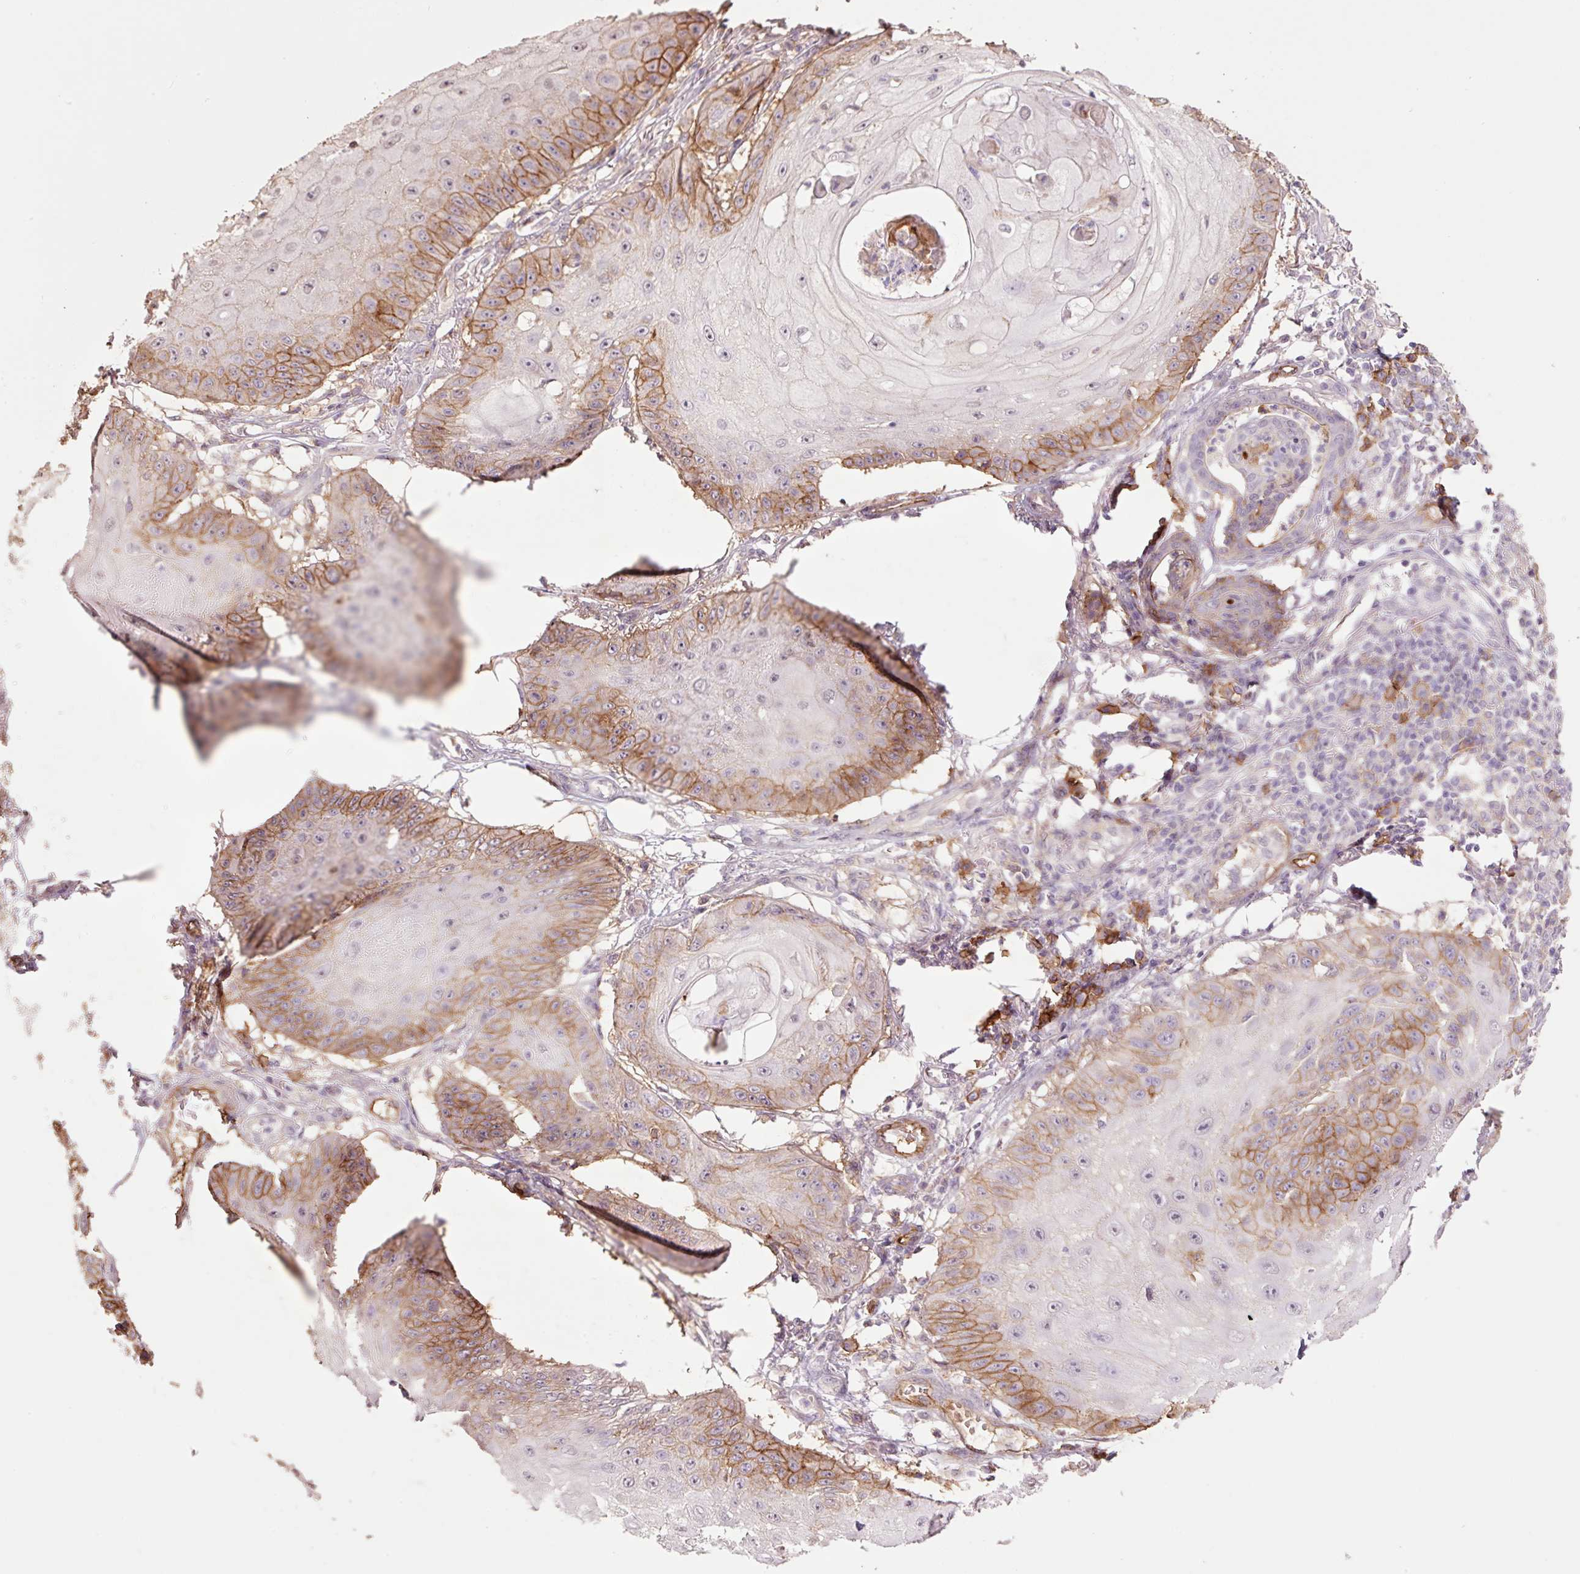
{"staining": {"intensity": "moderate", "quantity": "25%-75%", "location": "cytoplasmic/membranous"}, "tissue": "skin cancer", "cell_type": "Tumor cells", "image_type": "cancer", "snomed": [{"axis": "morphology", "description": "Squamous cell carcinoma, NOS"}, {"axis": "topography", "description": "Skin"}], "caption": "Immunohistochemistry (DAB) staining of skin cancer (squamous cell carcinoma) demonstrates moderate cytoplasmic/membranous protein expression in approximately 25%-75% of tumor cells.", "gene": "SLC1A4", "patient": {"sex": "male", "age": 70}}